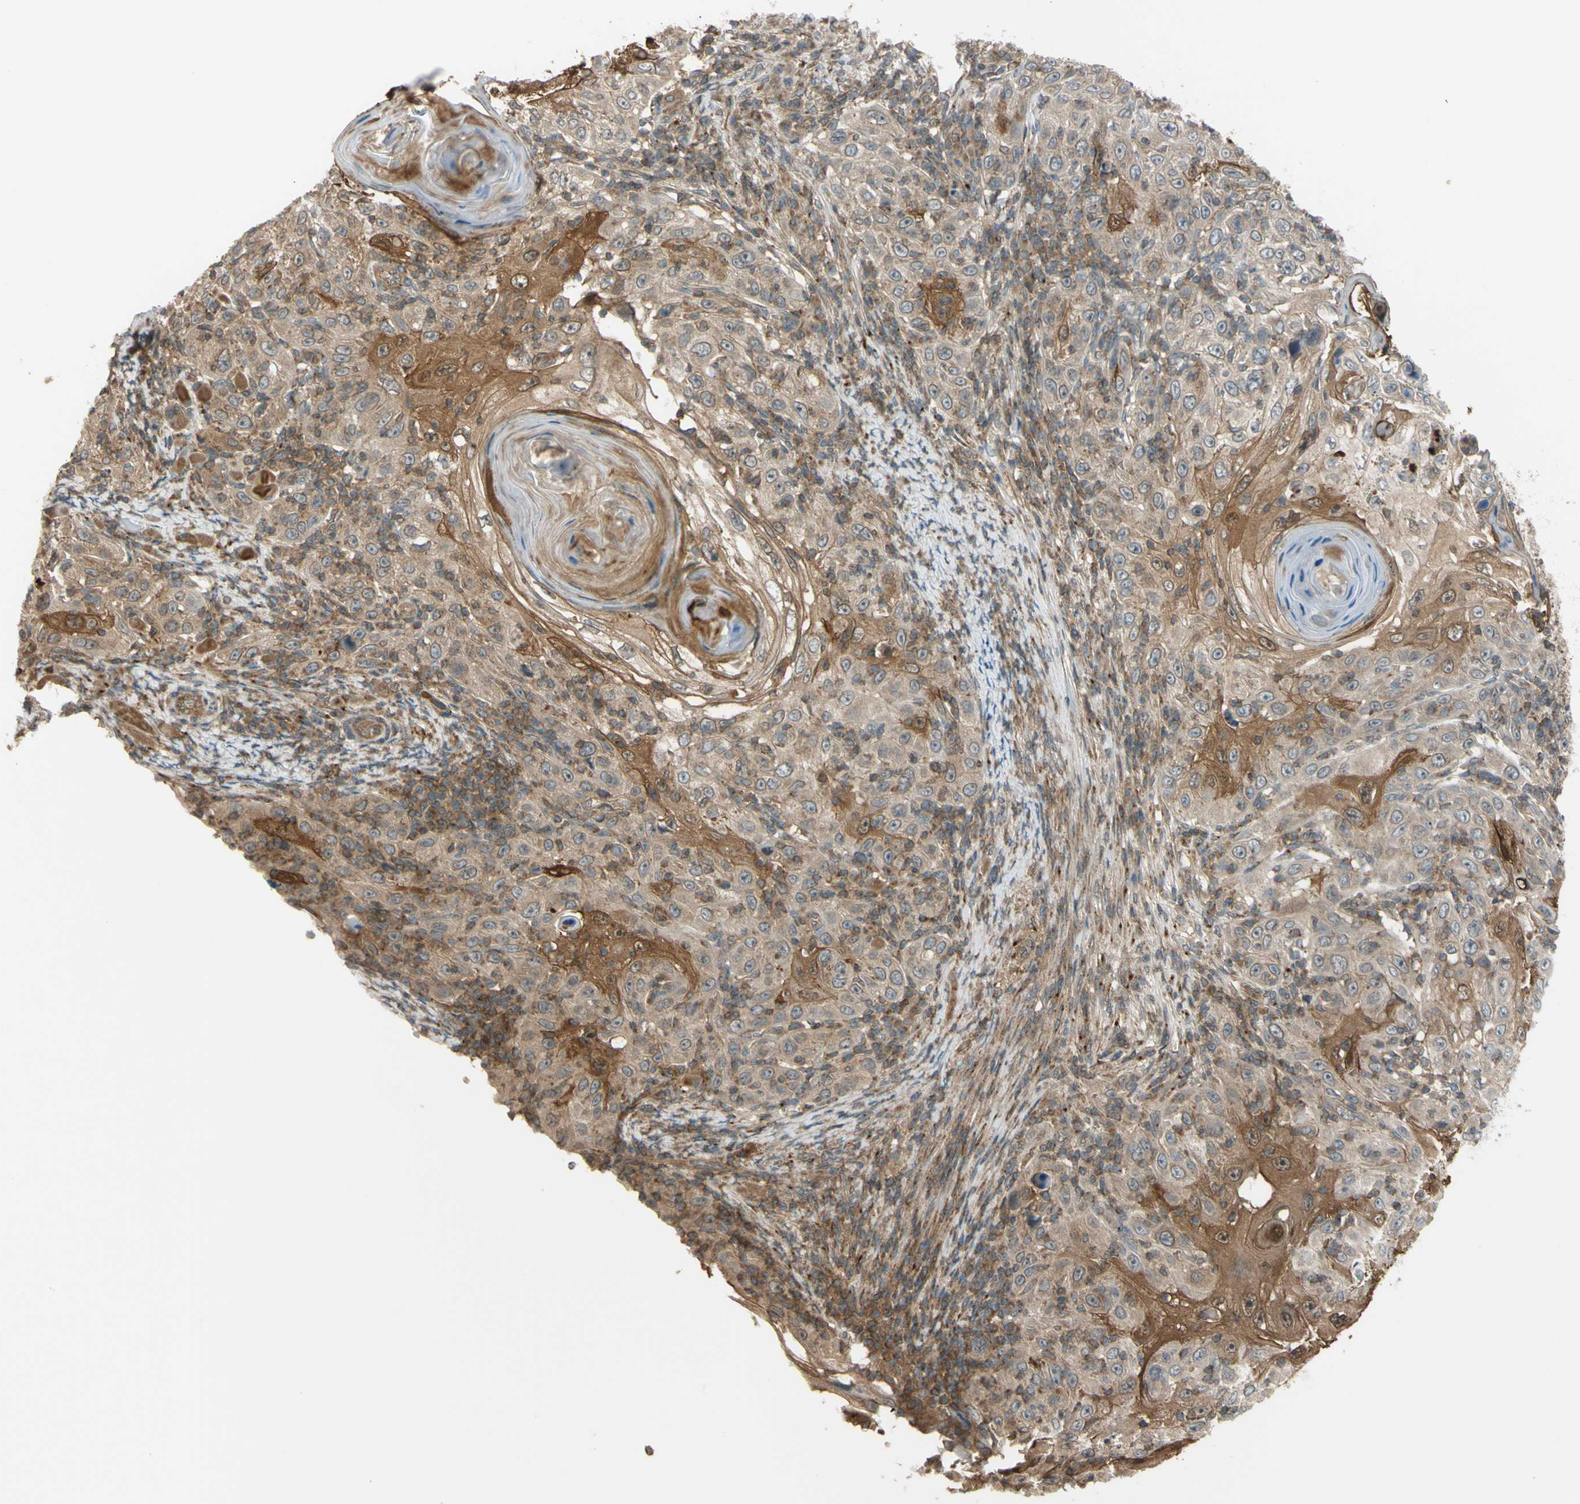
{"staining": {"intensity": "weak", "quantity": "25%-75%", "location": "cytoplasmic/membranous,nuclear"}, "tissue": "skin cancer", "cell_type": "Tumor cells", "image_type": "cancer", "snomed": [{"axis": "morphology", "description": "Squamous cell carcinoma, NOS"}, {"axis": "topography", "description": "Skin"}], "caption": "Human skin squamous cell carcinoma stained for a protein (brown) demonstrates weak cytoplasmic/membranous and nuclear positive expression in approximately 25%-75% of tumor cells.", "gene": "FLII", "patient": {"sex": "female", "age": 88}}